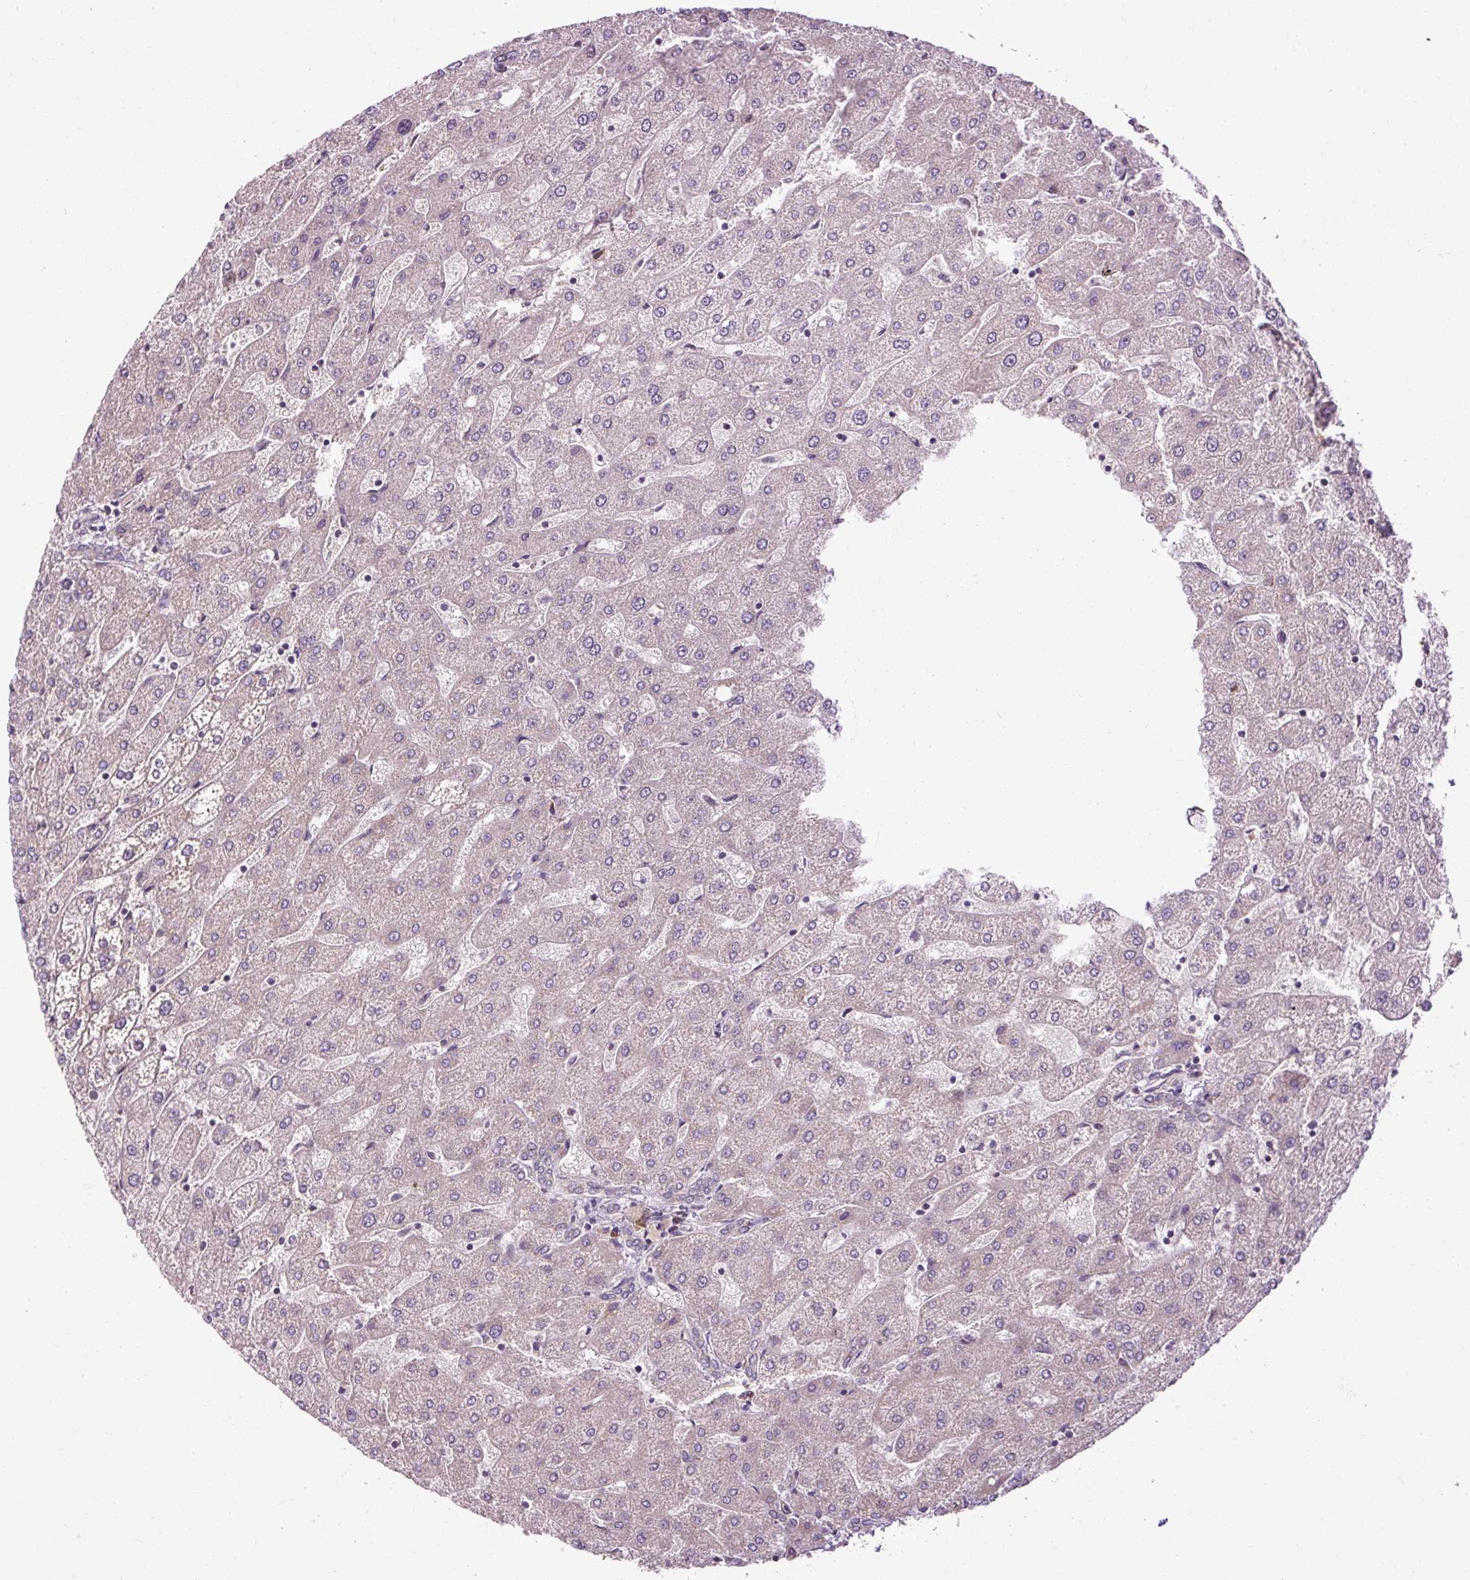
{"staining": {"intensity": "negative", "quantity": "none", "location": "none"}, "tissue": "liver", "cell_type": "Cholangiocytes", "image_type": "normal", "snomed": [{"axis": "morphology", "description": "Normal tissue, NOS"}, {"axis": "topography", "description": "Liver"}], "caption": "The photomicrograph displays no significant positivity in cholangiocytes of liver. (DAB immunohistochemistry, high magnification).", "gene": "FLRT1", "patient": {"sex": "male", "age": 67}}